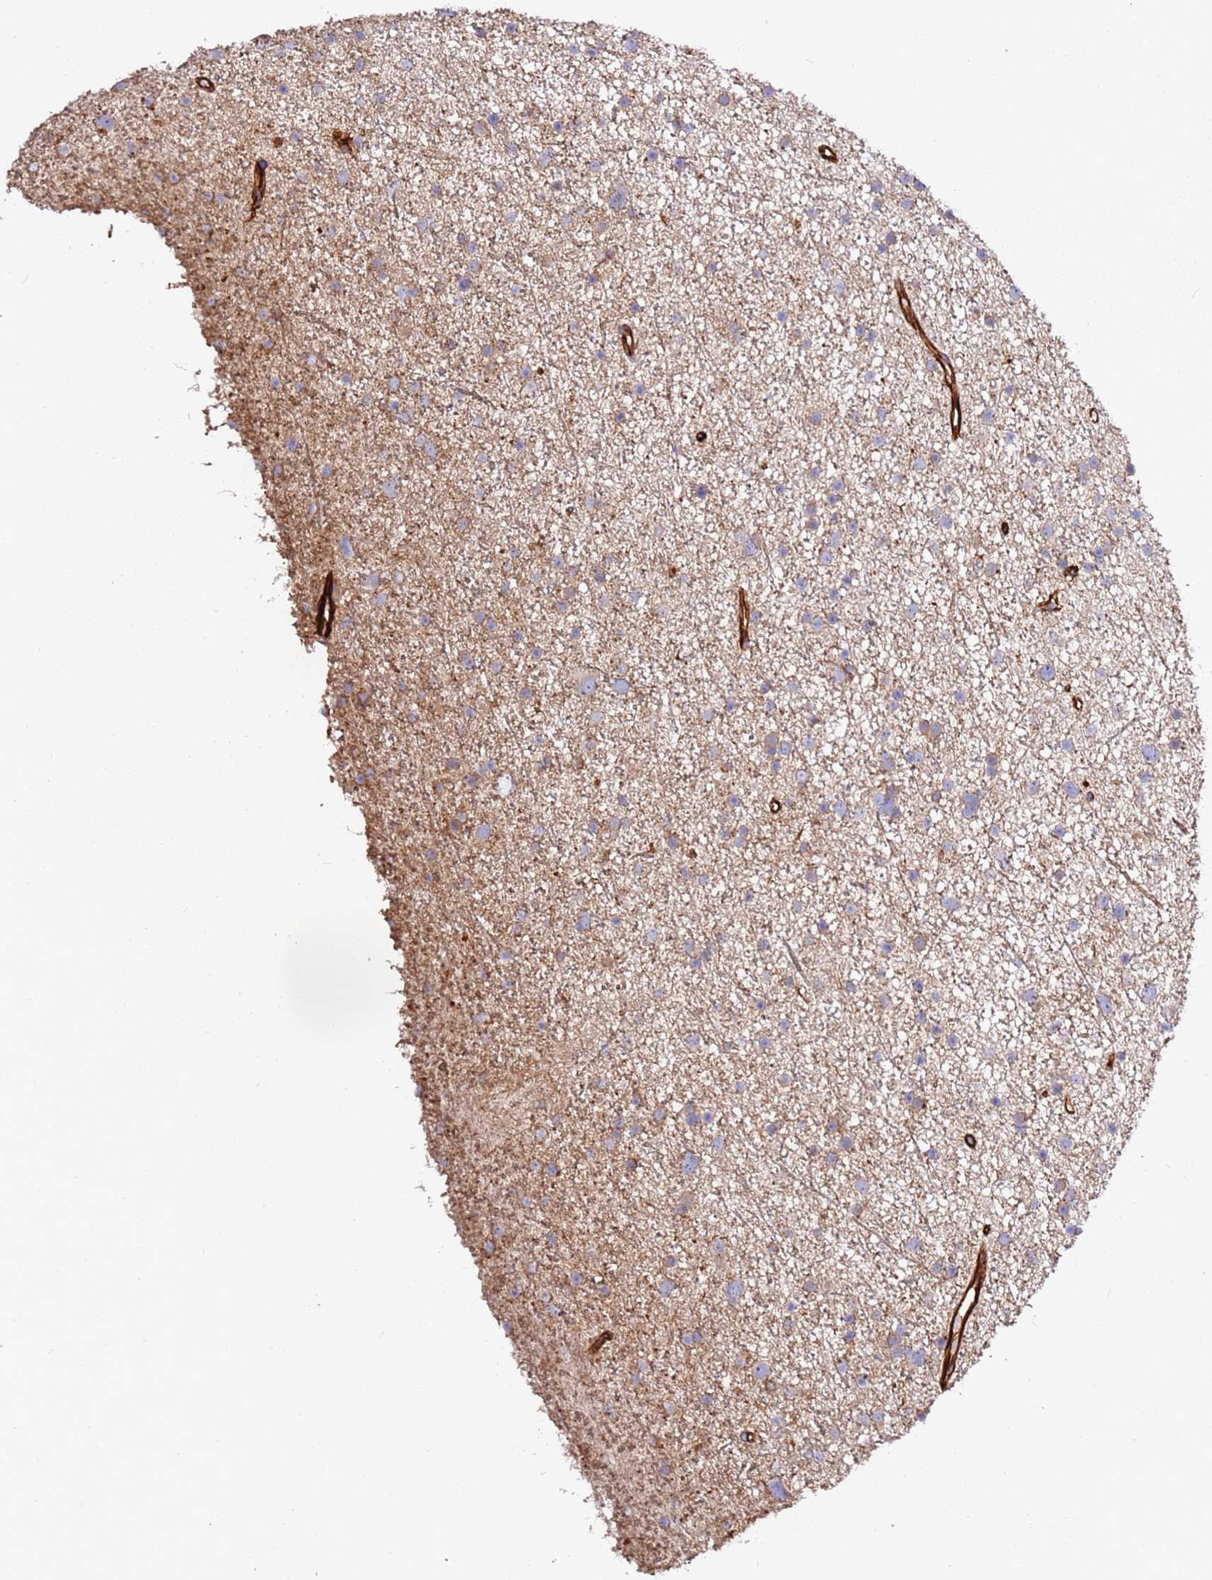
{"staining": {"intensity": "weak", "quantity": "<25%", "location": "cytoplasmic/membranous"}, "tissue": "glioma", "cell_type": "Tumor cells", "image_type": "cancer", "snomed": [{"axis": "morphology", "description": "Glioma, malignant, Low grade"}, {"axis": "topography", "description": "Cerebral cortex"}], "caption": "This histopathology image is of glioma stained with immunohistochemistry to label a protein in brown with the nuclei are counter-stained blue. There is no positivity in tumor cells.", "gene": "MRGPRE", "patient": {"sex": "female", "age": 39}}